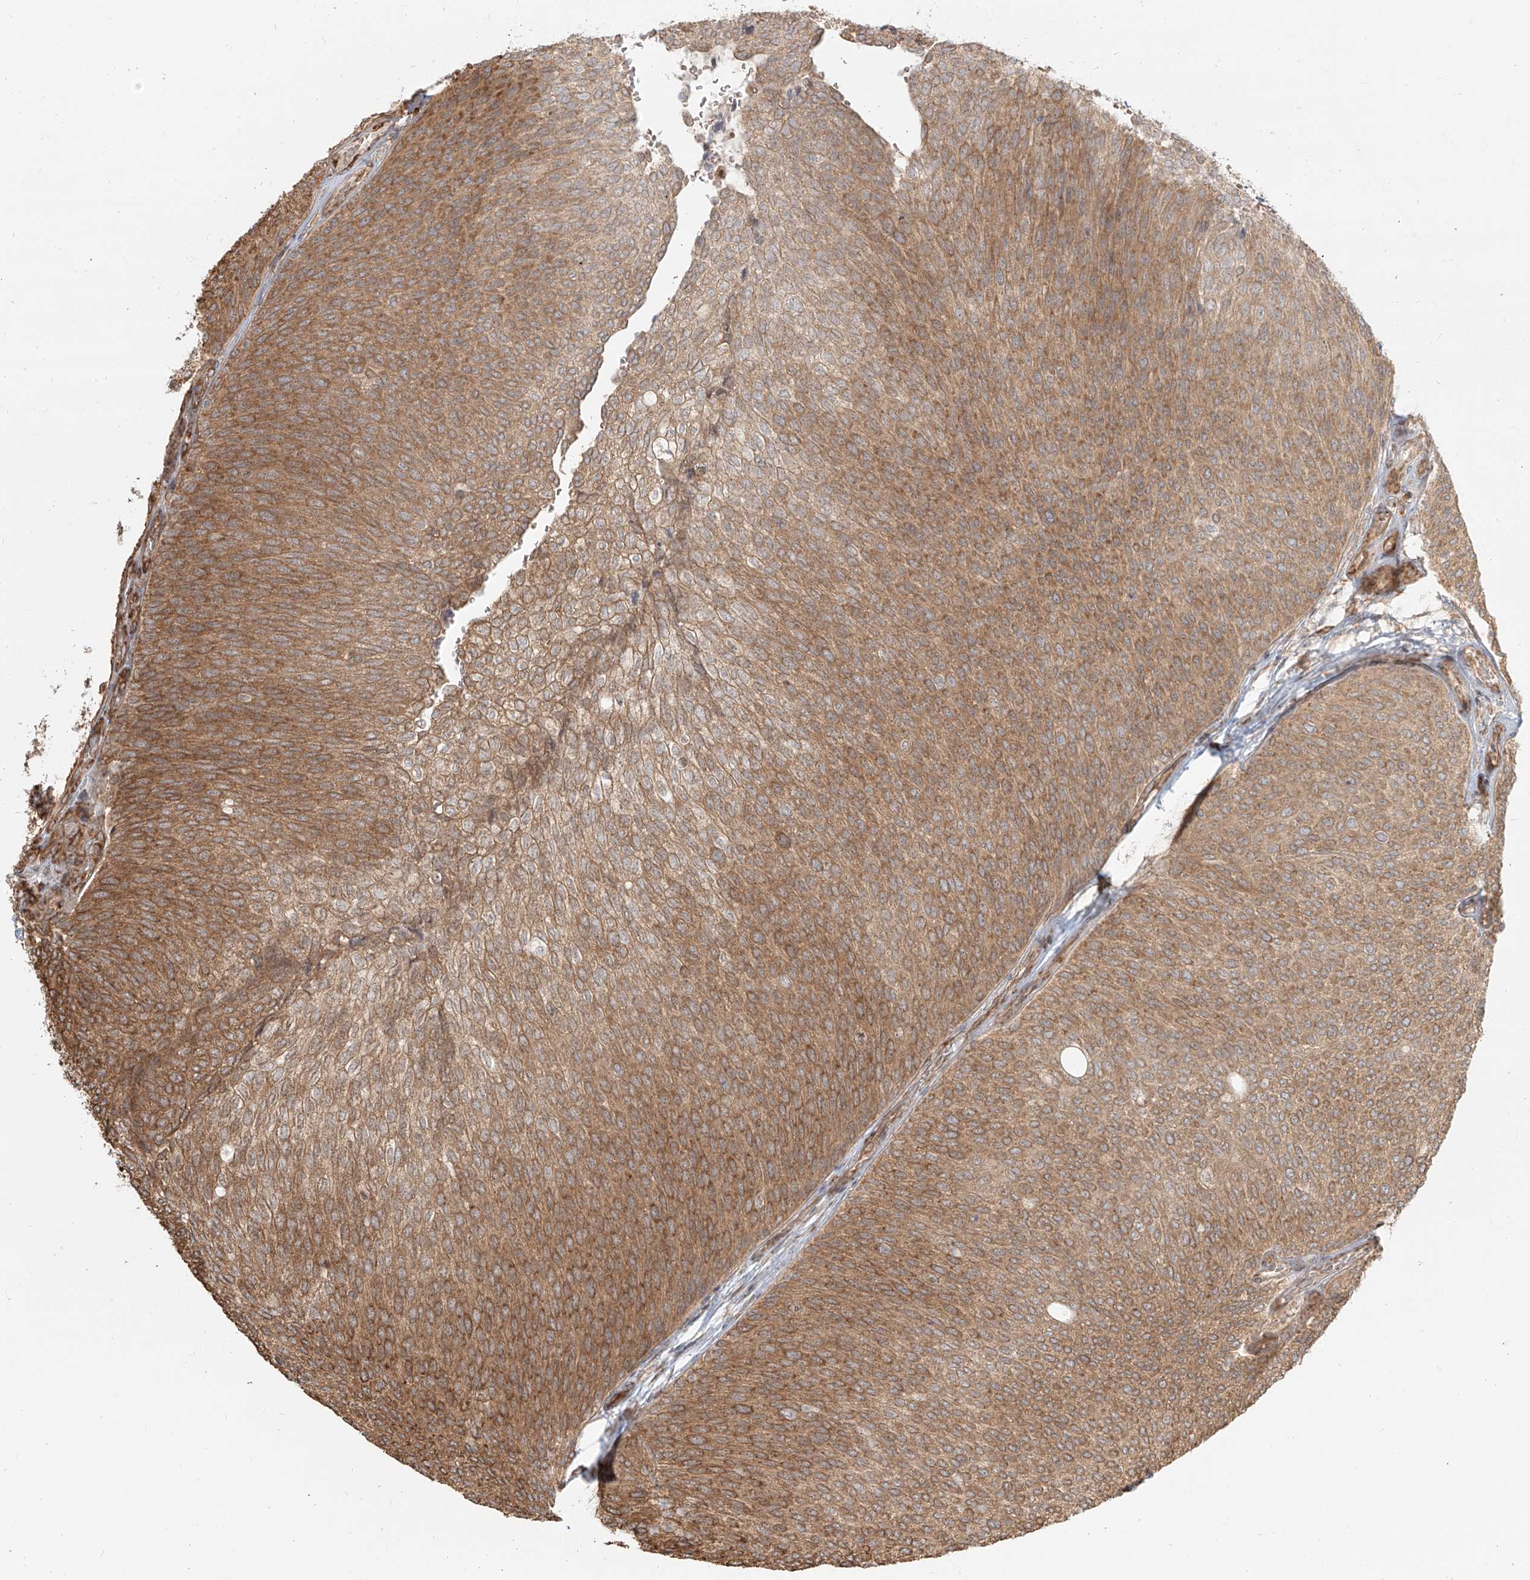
{"staining": {"intensity": "moderate", "quantity": ">75%", "location": "cytoplasmic/membranous"}, "tissue": "urothelial cancer", "cell_type": "Tumor cells", "image_type": "cancer", "snomed": [{"axis": "morphology", "description": "Urothelial carcinoma, Low grade"}, {"axis": "topography", "description": "Urinary bladder"}], "caption": "An immunohistochemistry photomicrograph of tumor tissue is shown. Protein staining in brown shows moderate cytoplasmic/membranous positivity in low-grade urothelial carcinoma within tumor cells.", "gene": "UBE2K", "patient": {"sex": "female", "age": 79}}